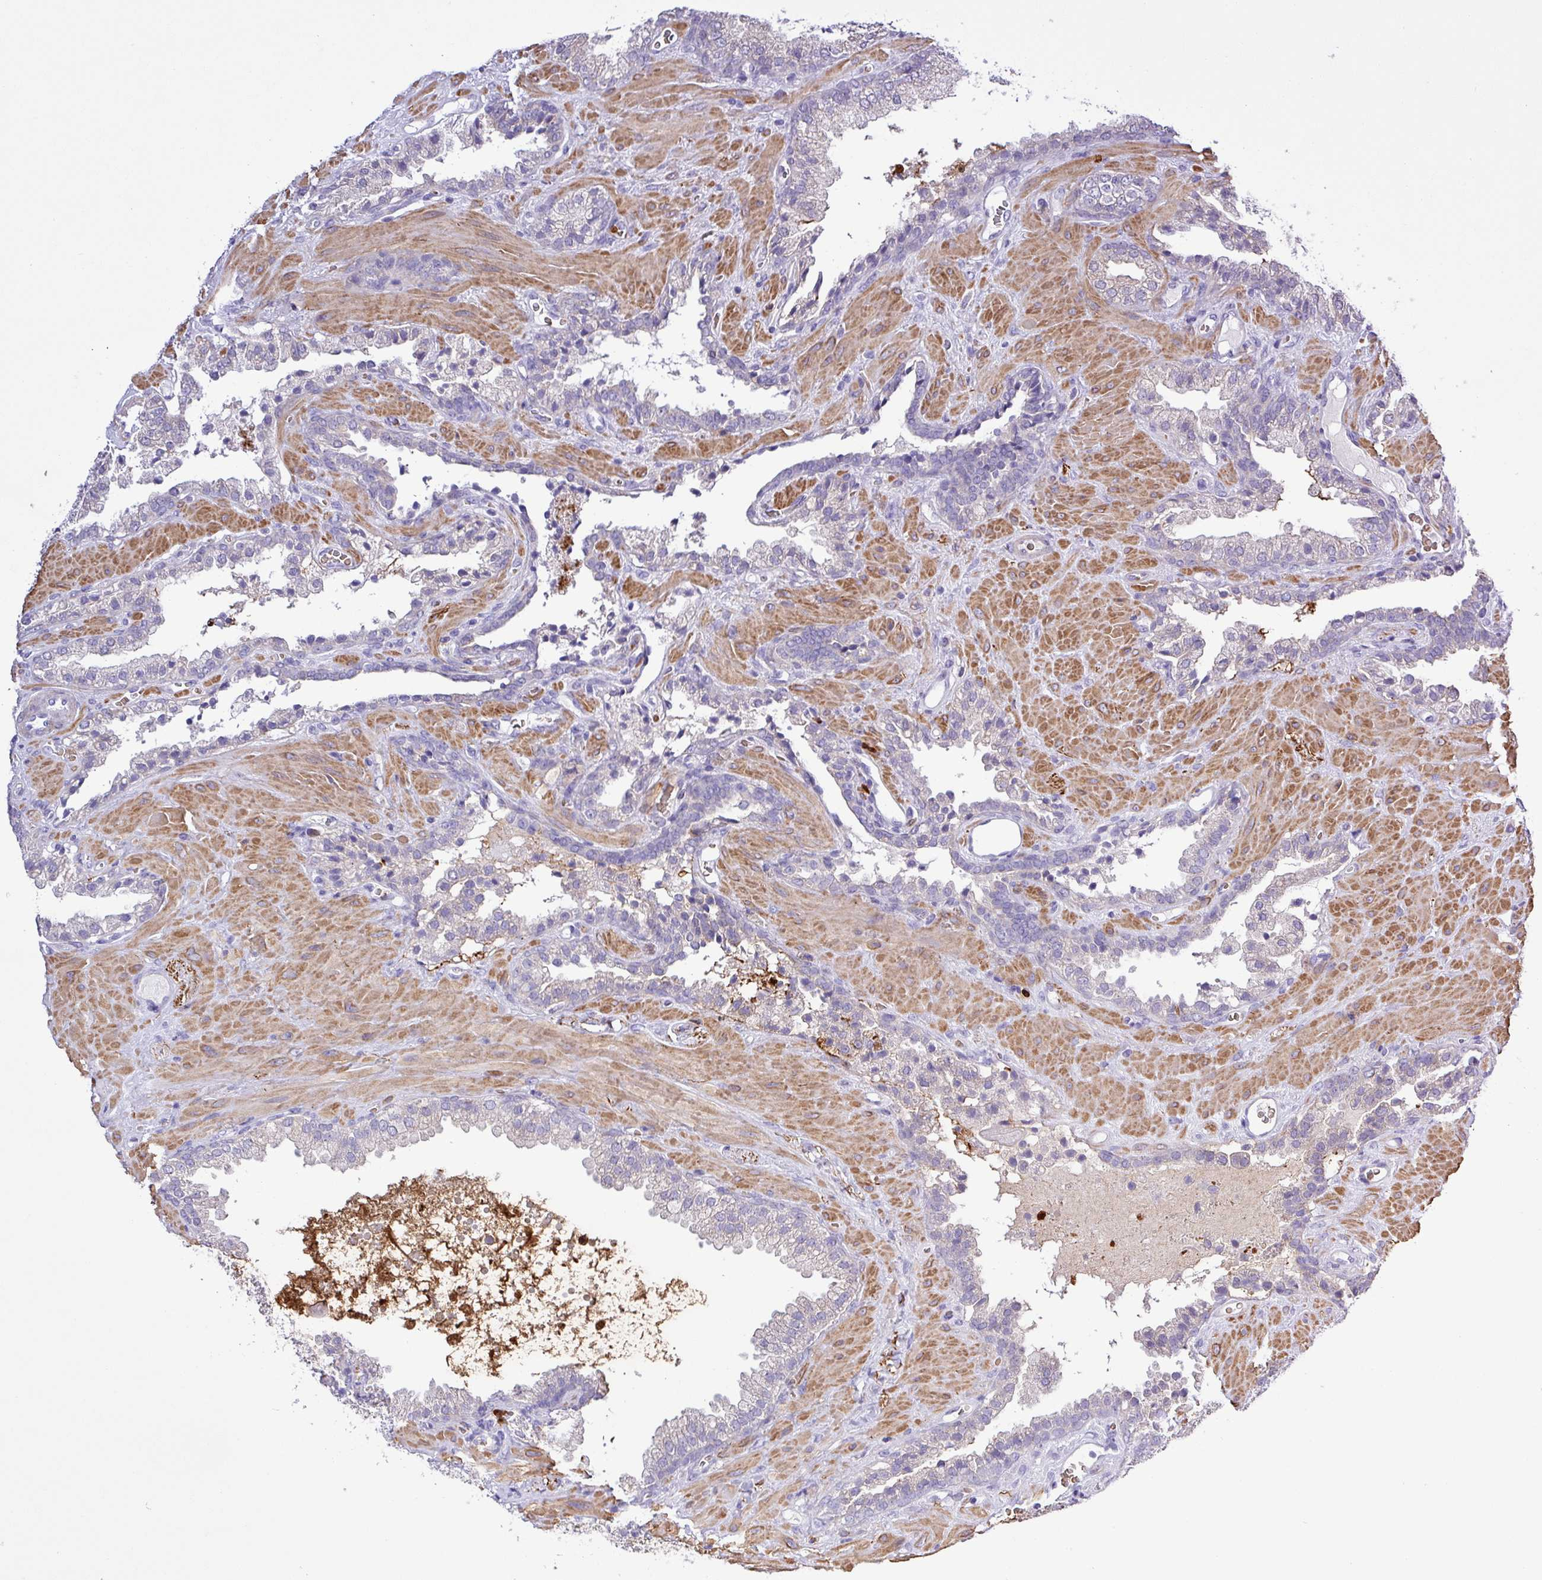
{"staining": {"intensity": "negative", "quantity": "none", "location": "none"}, "tissue": "prostate cancer", "cell_type": "Tumor cells", "image_type": "cancer", "snomed": [{"axis": "morphology", "description": "Adenocarcinoma, Low grade"}, {"axis": "topography", "description": "Prostate"}], "caption": "Micrograph shows no protein positivity in tumor cells of prostate cancer (low-grade adenocarcinoma) tissue.", "gene": "MGAT4B", "patient": {"sex": "male", "age": 62}}